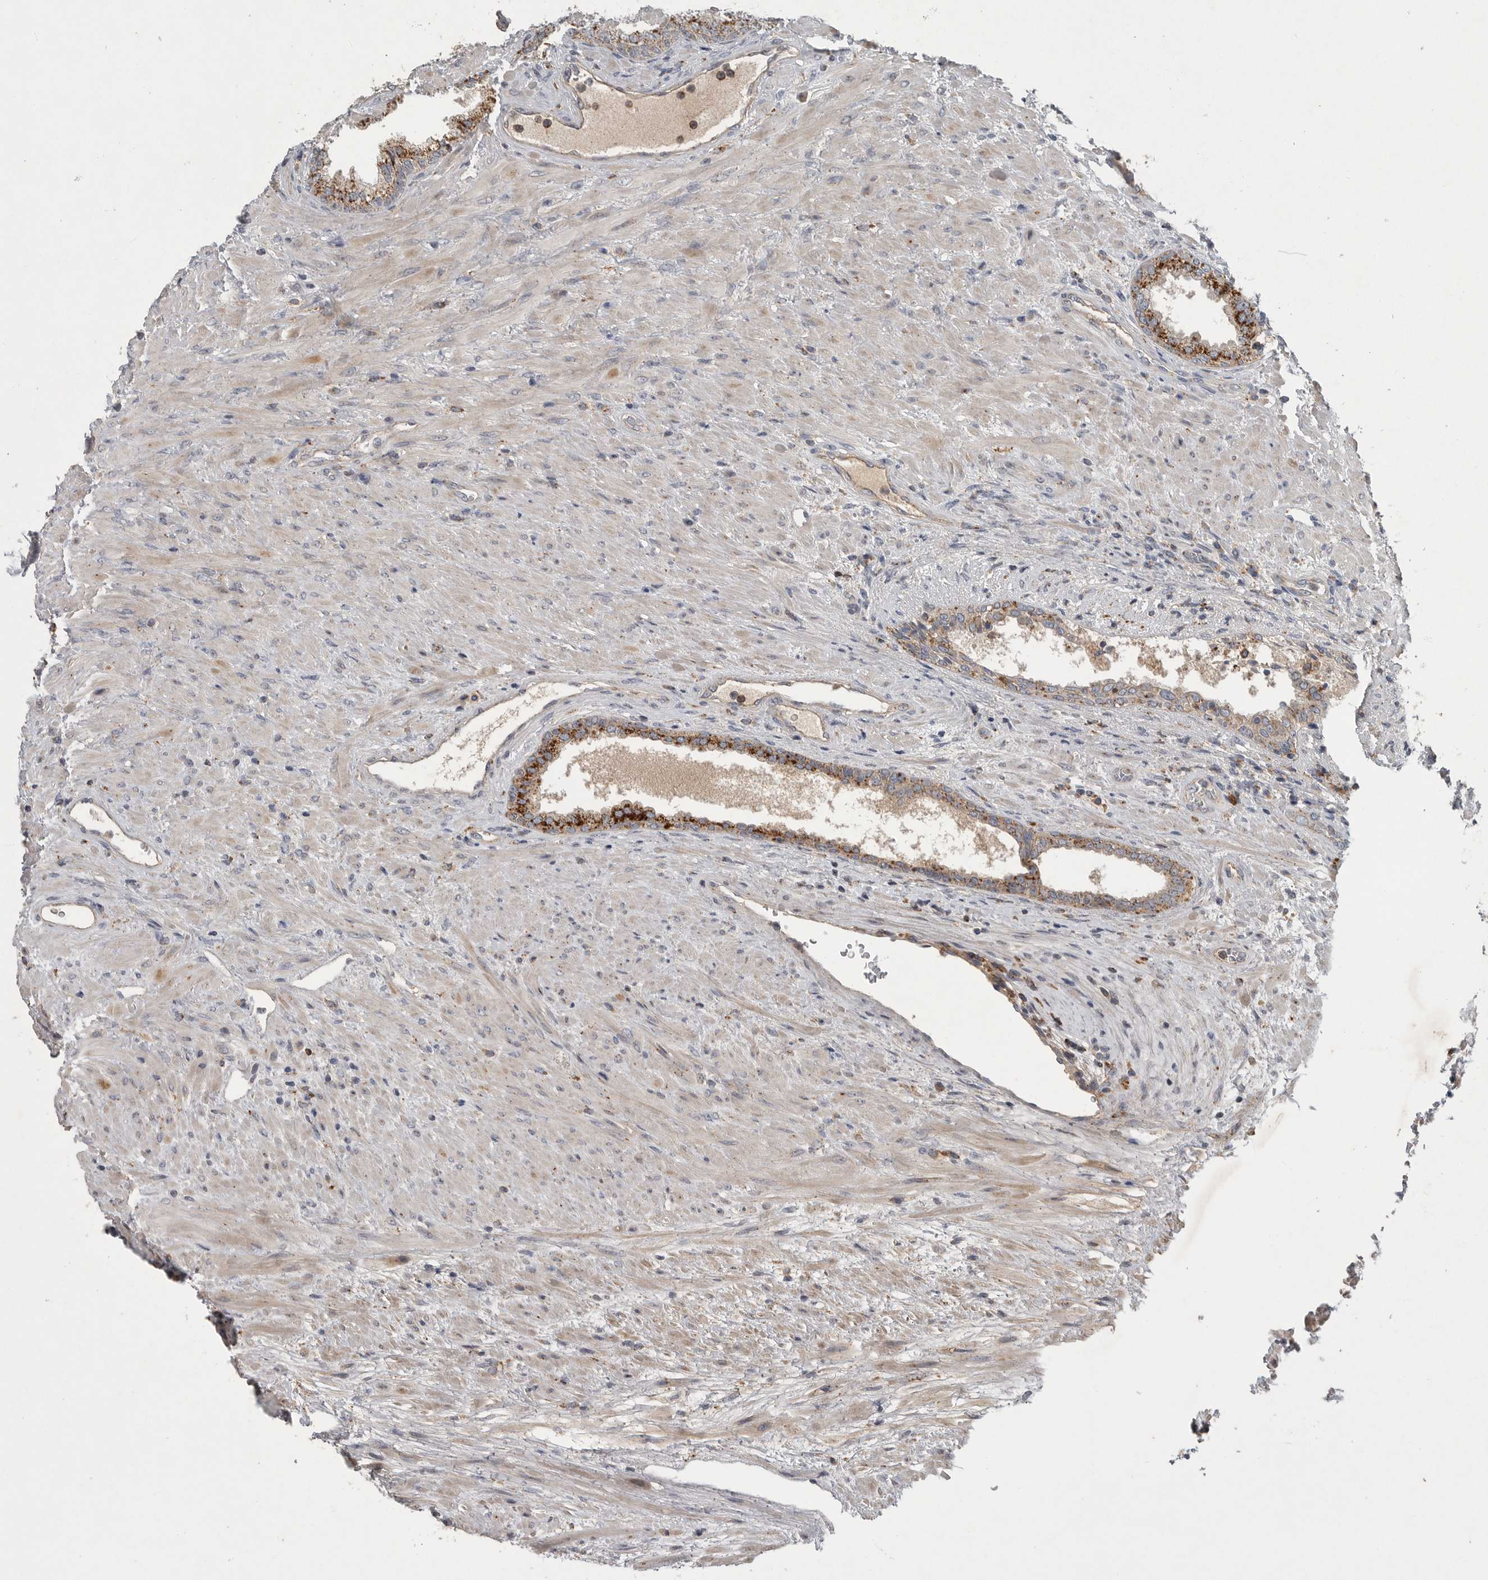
{"staining": {"intensity": "strong", "quantity": ">75%", "location": "cytoplasmic/membranous"}, "tissue": "prostate", "cell_type": "Glandular cells", "image_type": "normal", "snomed": [{"axis": "morphology", "description": "Normal tissue, NOS"}, {"axis": "topography", "description": "Prostate"}], "caption": "Protein expression analysis of normal prostate exhibits strong cytoplasmic/membranous positivity in approximately >75% of glandular cells.", "gene": "LAMTOR3", "patient": {"sex": "male", "age": 76}}